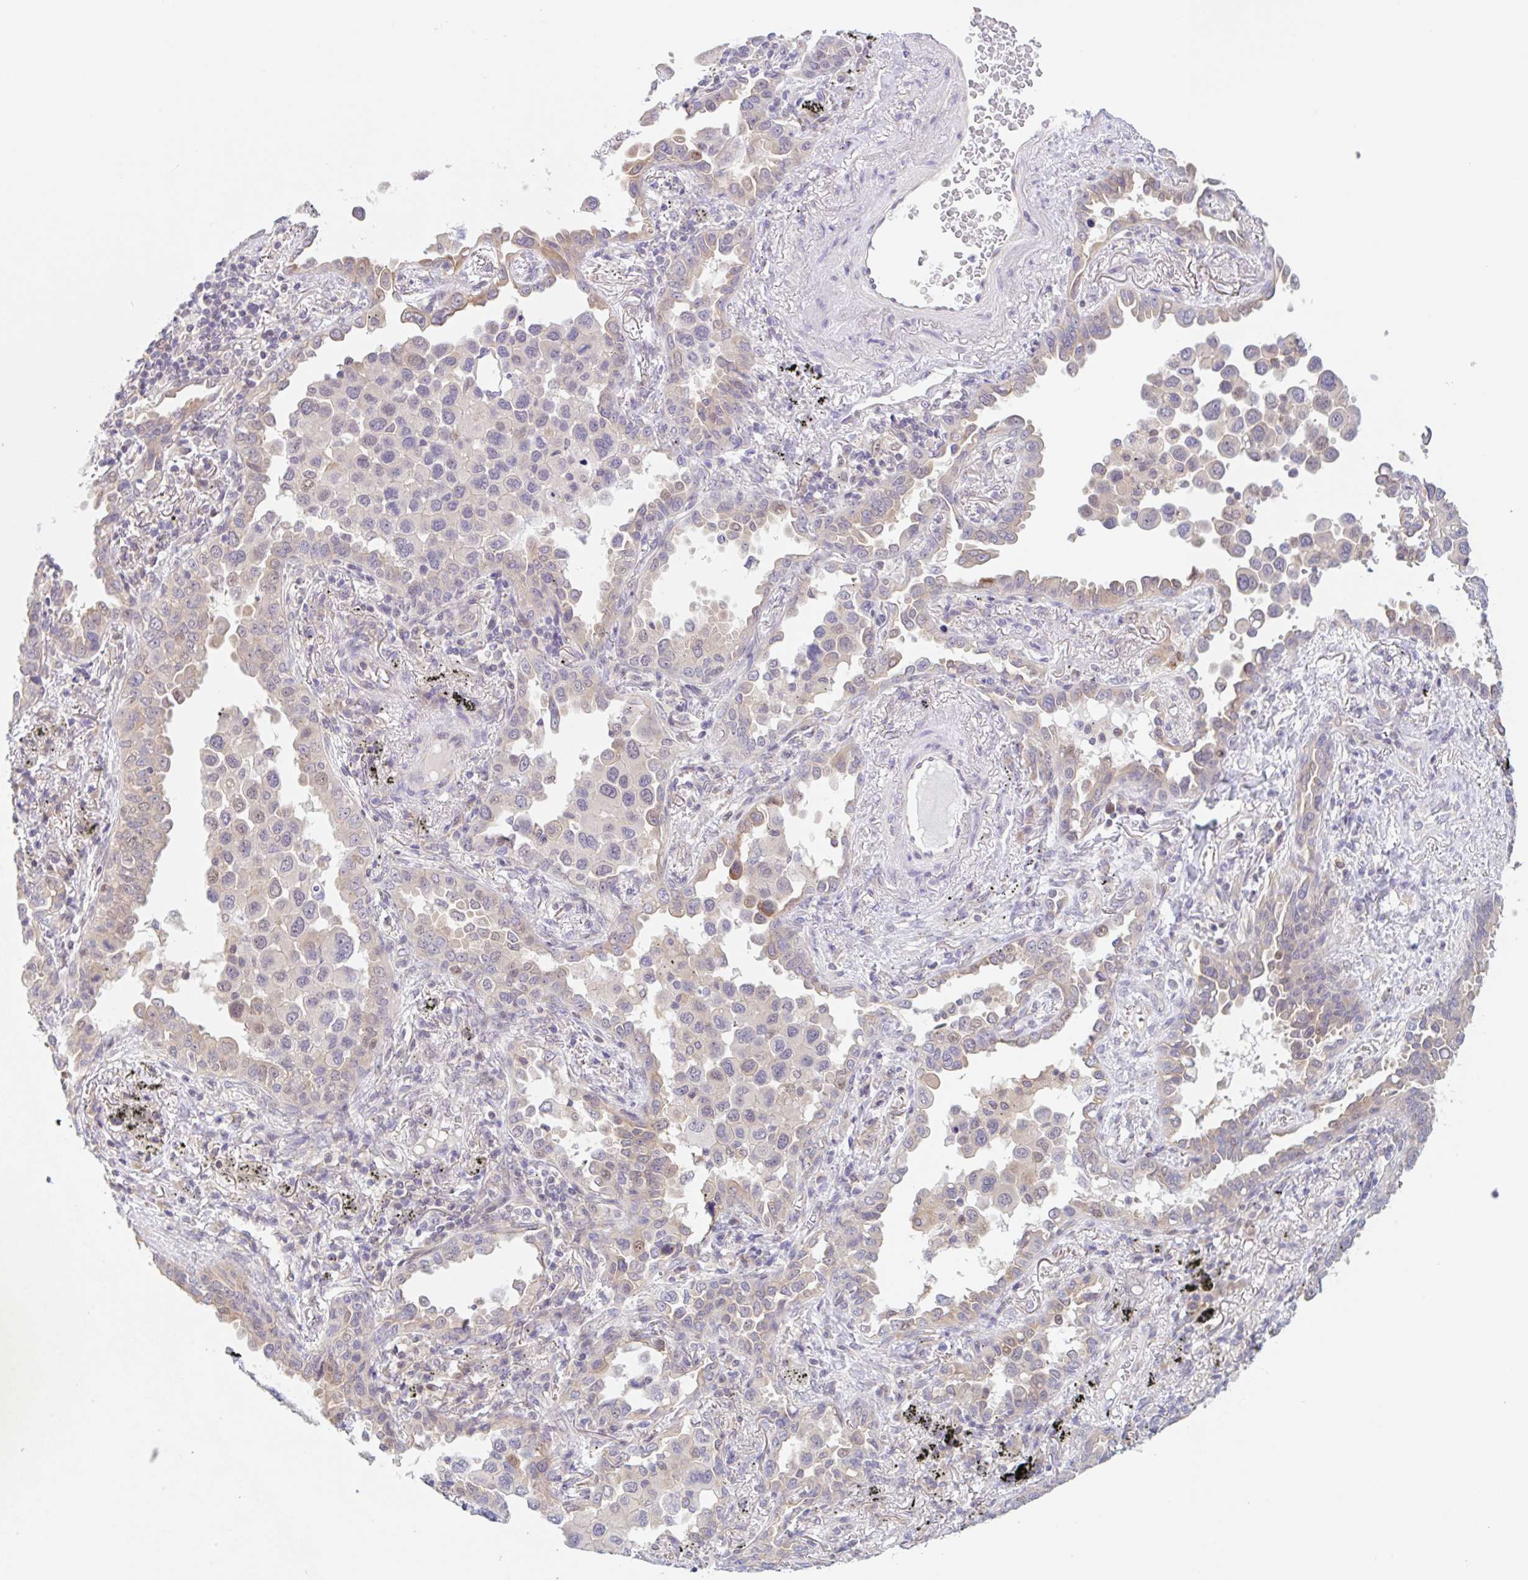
{"staining": {"intensity": "weak", "quantity": "25%-75%", "location": "cytoplasmic/membranous"}, "tissue": "lung cancer", "cell_type": "Tumor cells", "image_type": "cancer", "snomed": [{"axis": "morphology", "description": "Adenocarcinoma, NOS"}, {"axis": "topography", "description": "Lung"}], "caption": "Immunohistochemistry (IHC) (DAB) staining of human lung cancer (adenocarcinoma) reveals weak cytoplasmic/membranous protein expression in approximately 25%-75% of tumor cells.", "gene": "TBPL2", "patient": {"sex": "male", "age": 67}}